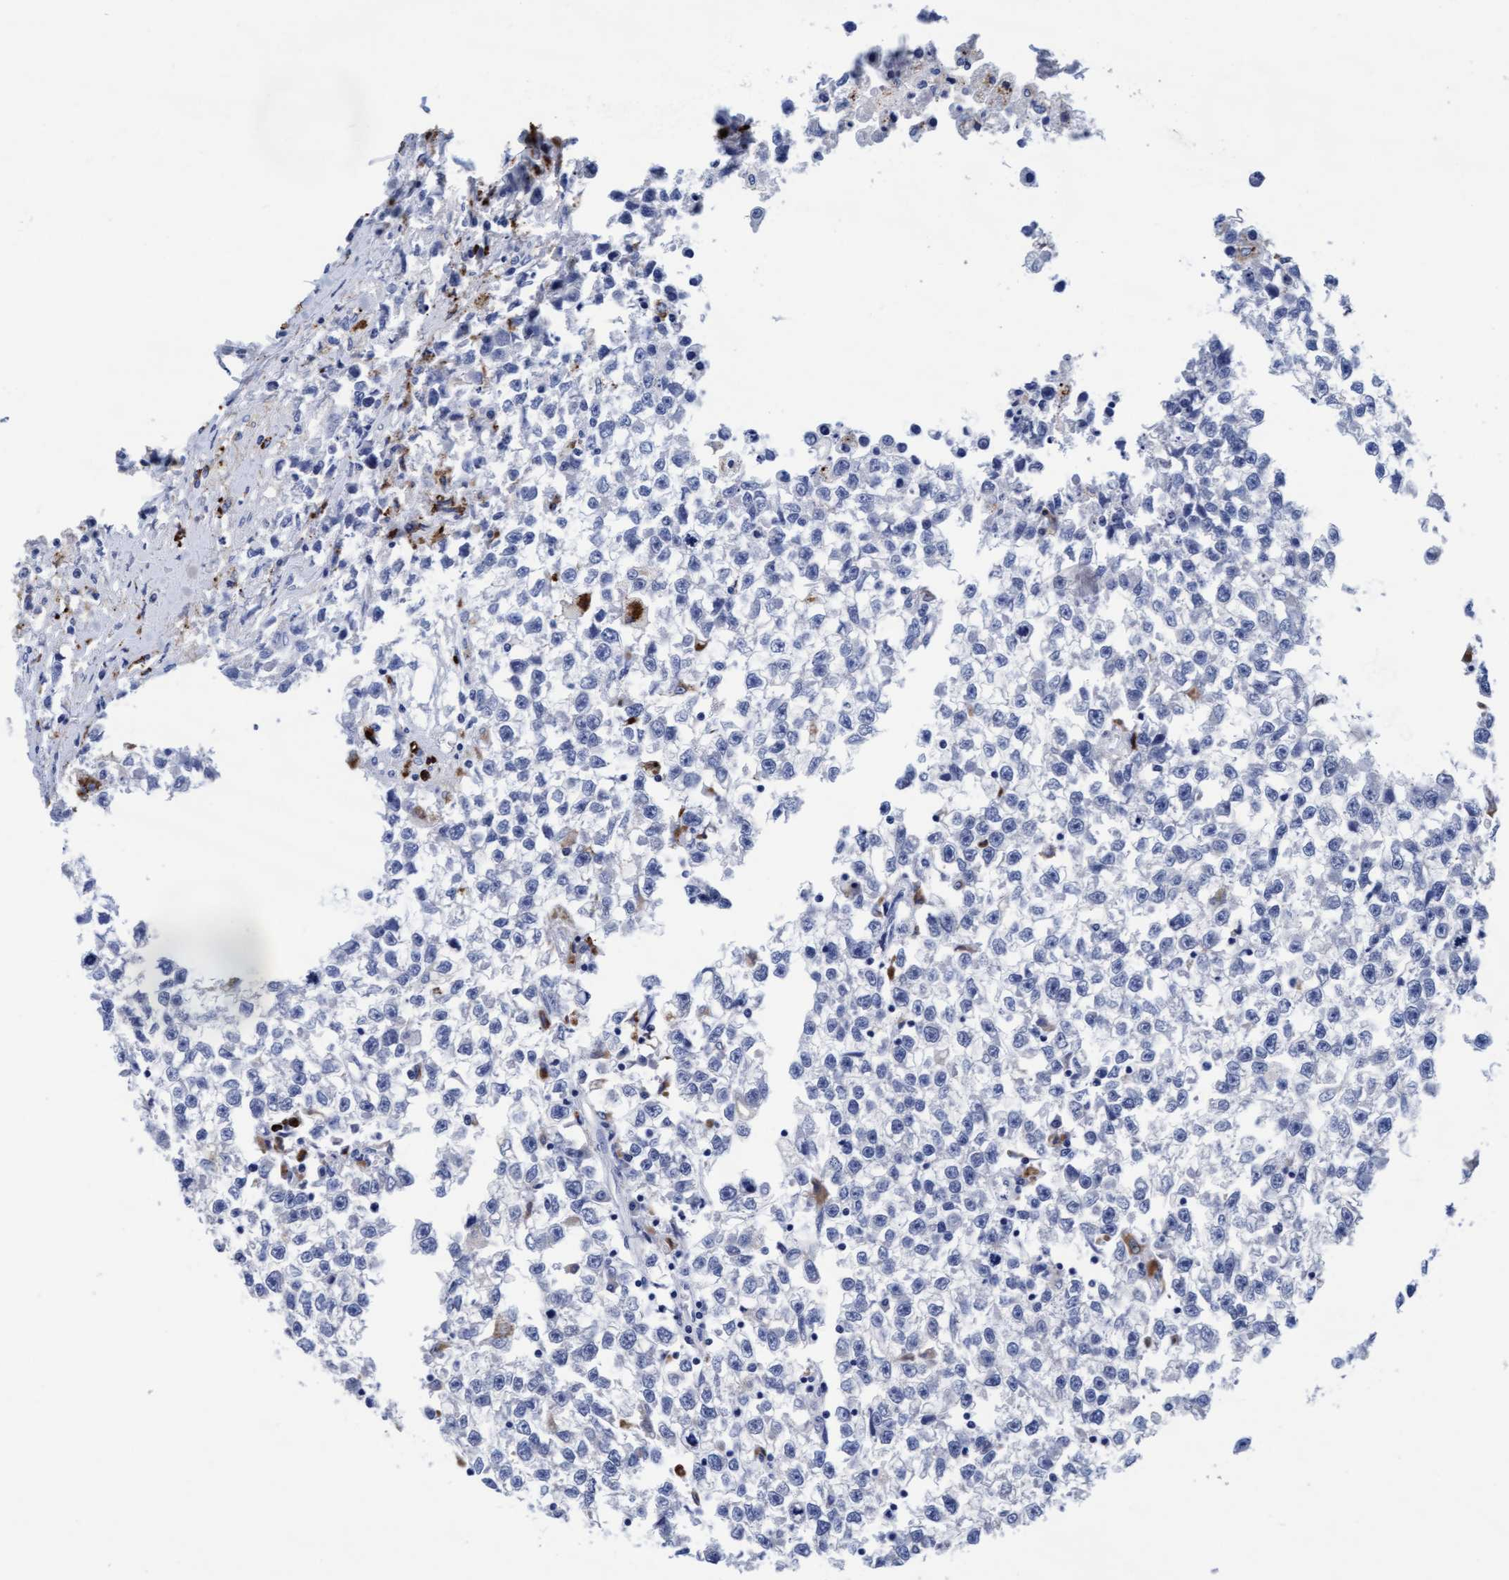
{"staining": {"intensity": "negative", "quantity": "none", "location": "none"}, "tissue": "testis cancer", "cell_type": "Tumor cells", "image_type": "cancer", "snomed": [{"axis": "morphology", "description": "Seminoma, NOS"}, {"axis": "morphology", "description": "Carcinoma, Embryonal, NOS"}, {"axis": "topography", "description": "Testis"}], "caption": "IHC of testis cancer (seminoma) shows no staining in tumor cells. (Immunohistochemistry, brightfield microscopy, high magnification).", "gene": "ARSG", "patient": {"sex": "male", "age": 51}}